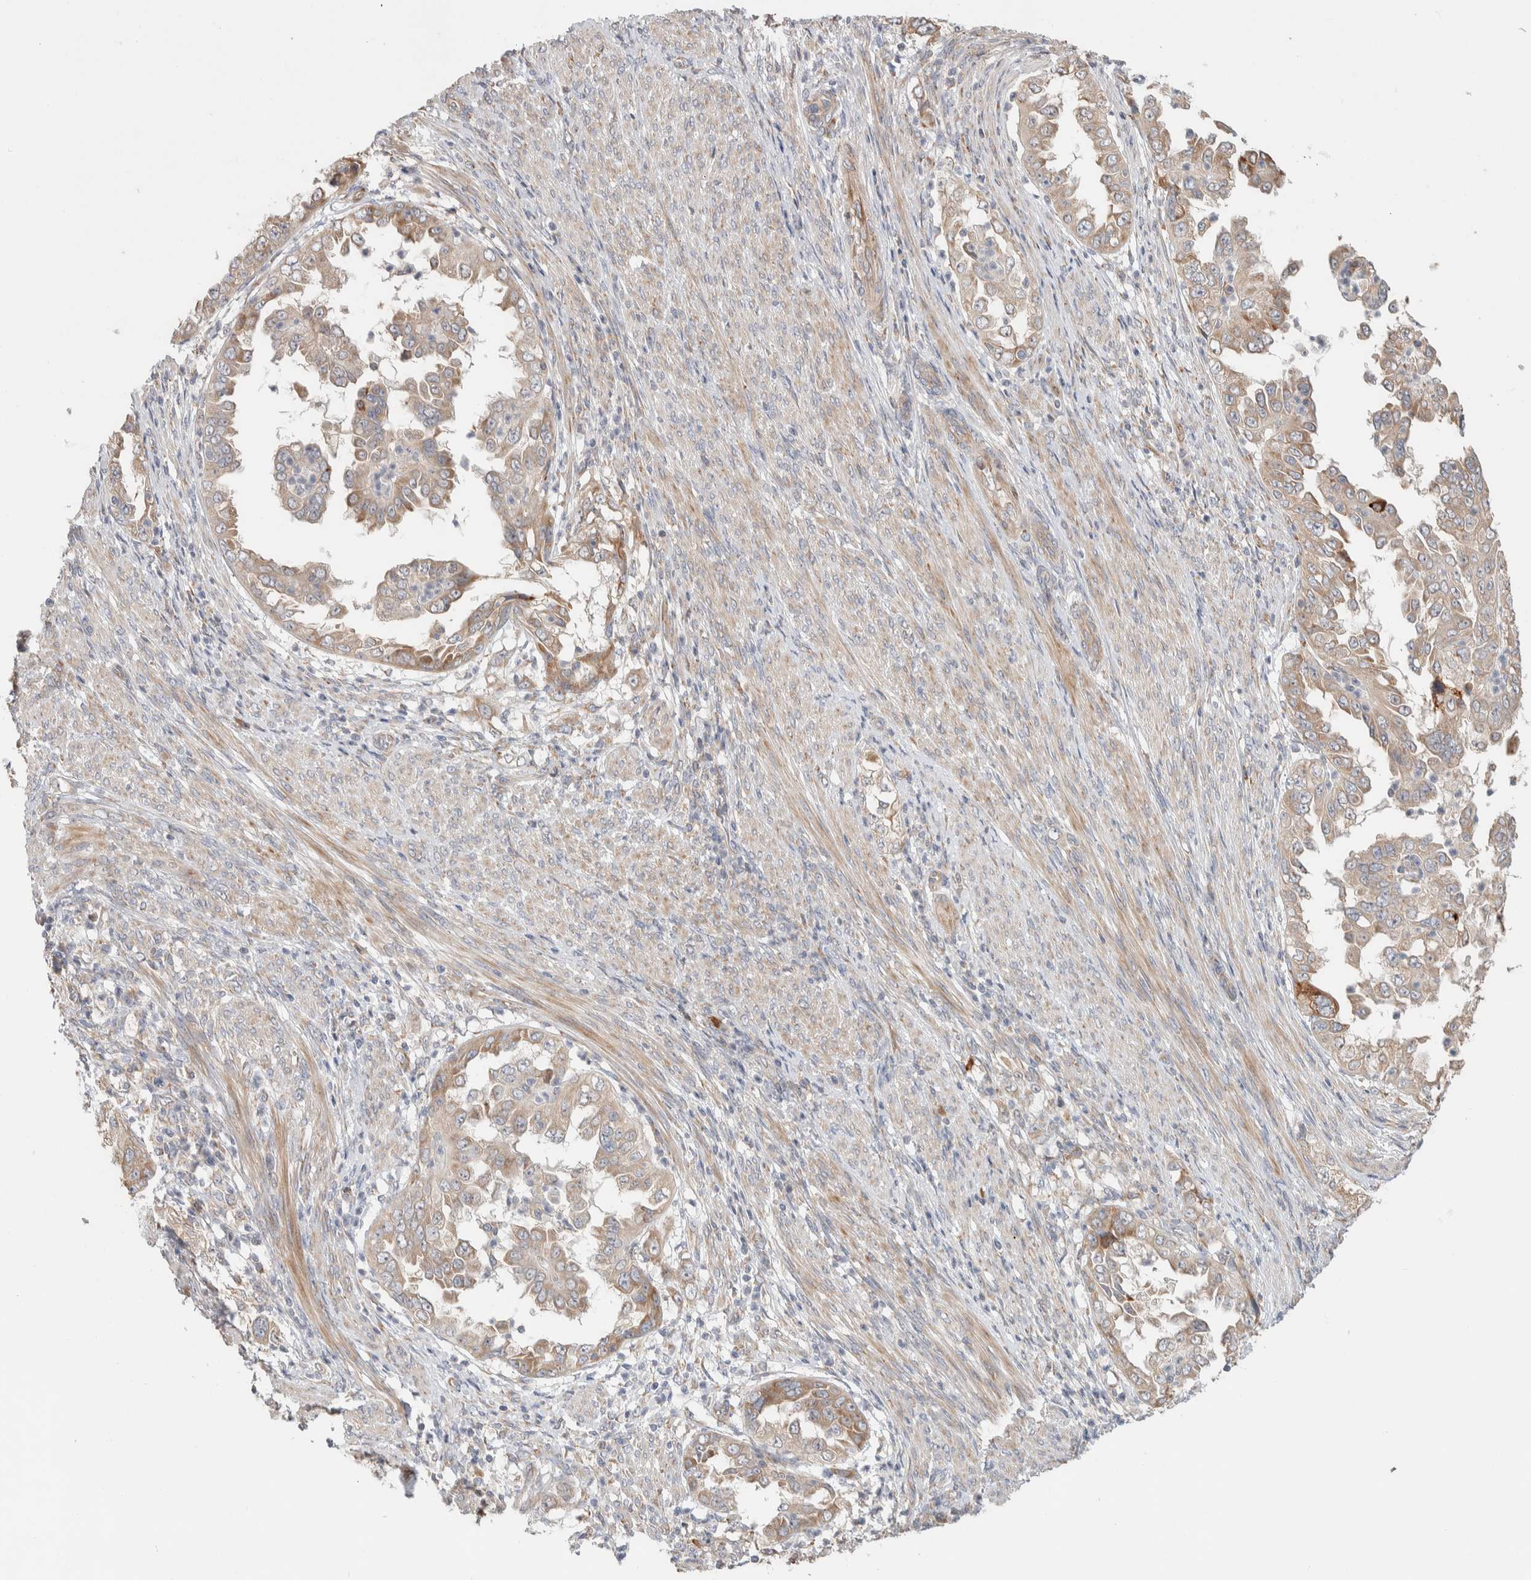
{"staining": {"intensity": "moderate", "quantity": ">75%", "location": "cytoplasmic/membranous"}, "tissue": "endometrial cancer", "cell_type": "Tumor cells", "image_type": "cancer", "snomed": [{"axis": "morphology", "description": "Adenocarcinoma, NOS"}, {"axis": "topography", "description": "Endometrium"}], "caption": "This is a histology image of immunohistochemistry staining of endometrial cancer (adenocarcinoma), which shows moderate expression in the cytoplasmic/membranous of tumor cells.", "gene": "ADCY8", "patient": {"sex": "female", "age": 85}}